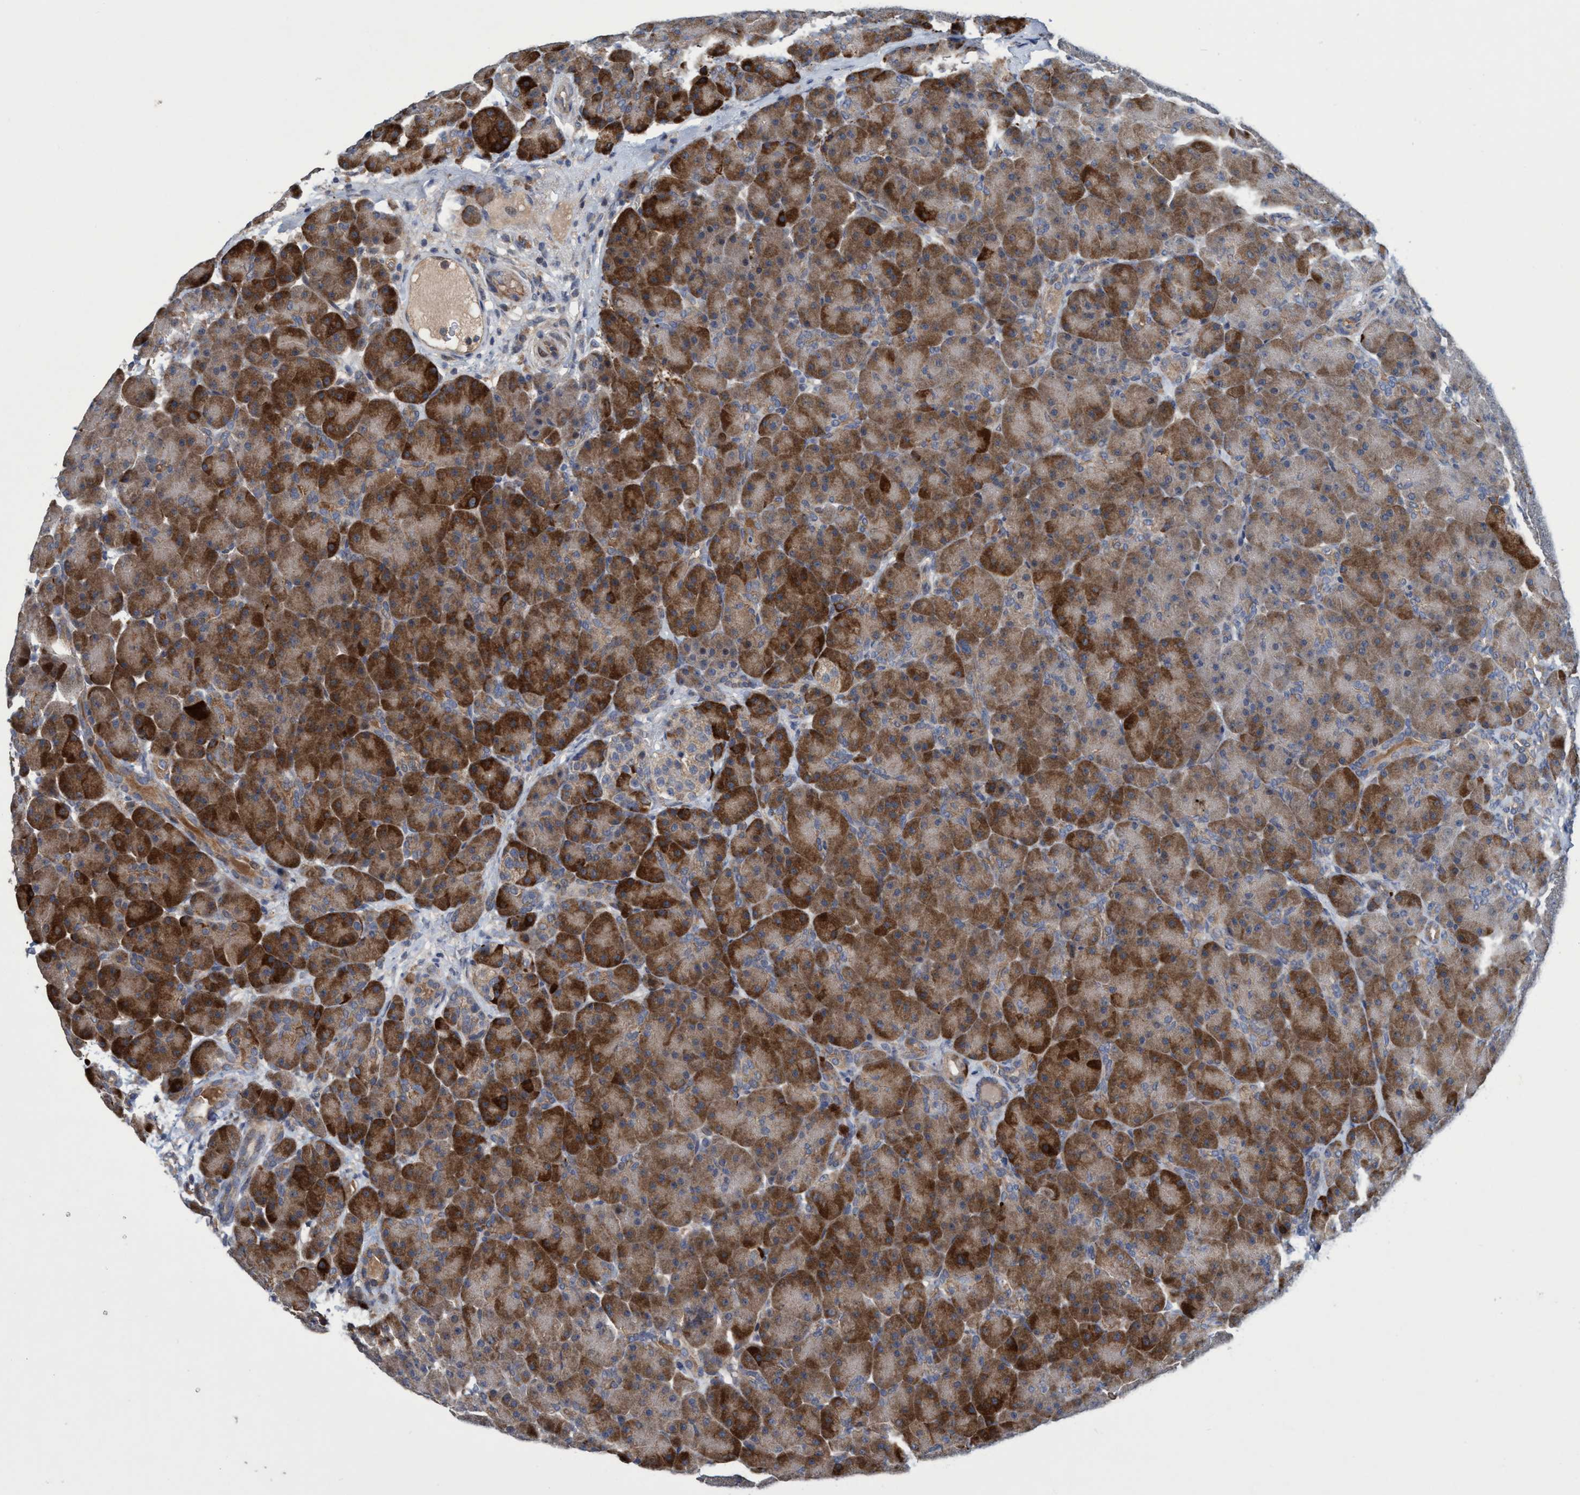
{"staining": {"intensity": "strong", "quantity": "25%-75%", "location": "cytoplasmic/membranous"}, "tissue": "pancreas", "cell_type": "Exocrine glandular cells", "image_type": "normal", "snomed": [{"axis": "morphology", "description": "Normal tissue, NOS"}, {"axis": "topography", "description": "Pancreas"}], "caption": "An immunohistochemistry (IHC) photomicrograph of unremarkable tissue is shown. Protein staining in brown highlights strong cytoplasmic/membranous positivity in pancreas within exocrine glandular cells. (DAB IHC, brown staining for protein, blue staining for nuclei).", "gene": "ZNF677", "patient": {"sex": "male", "age": 66}}